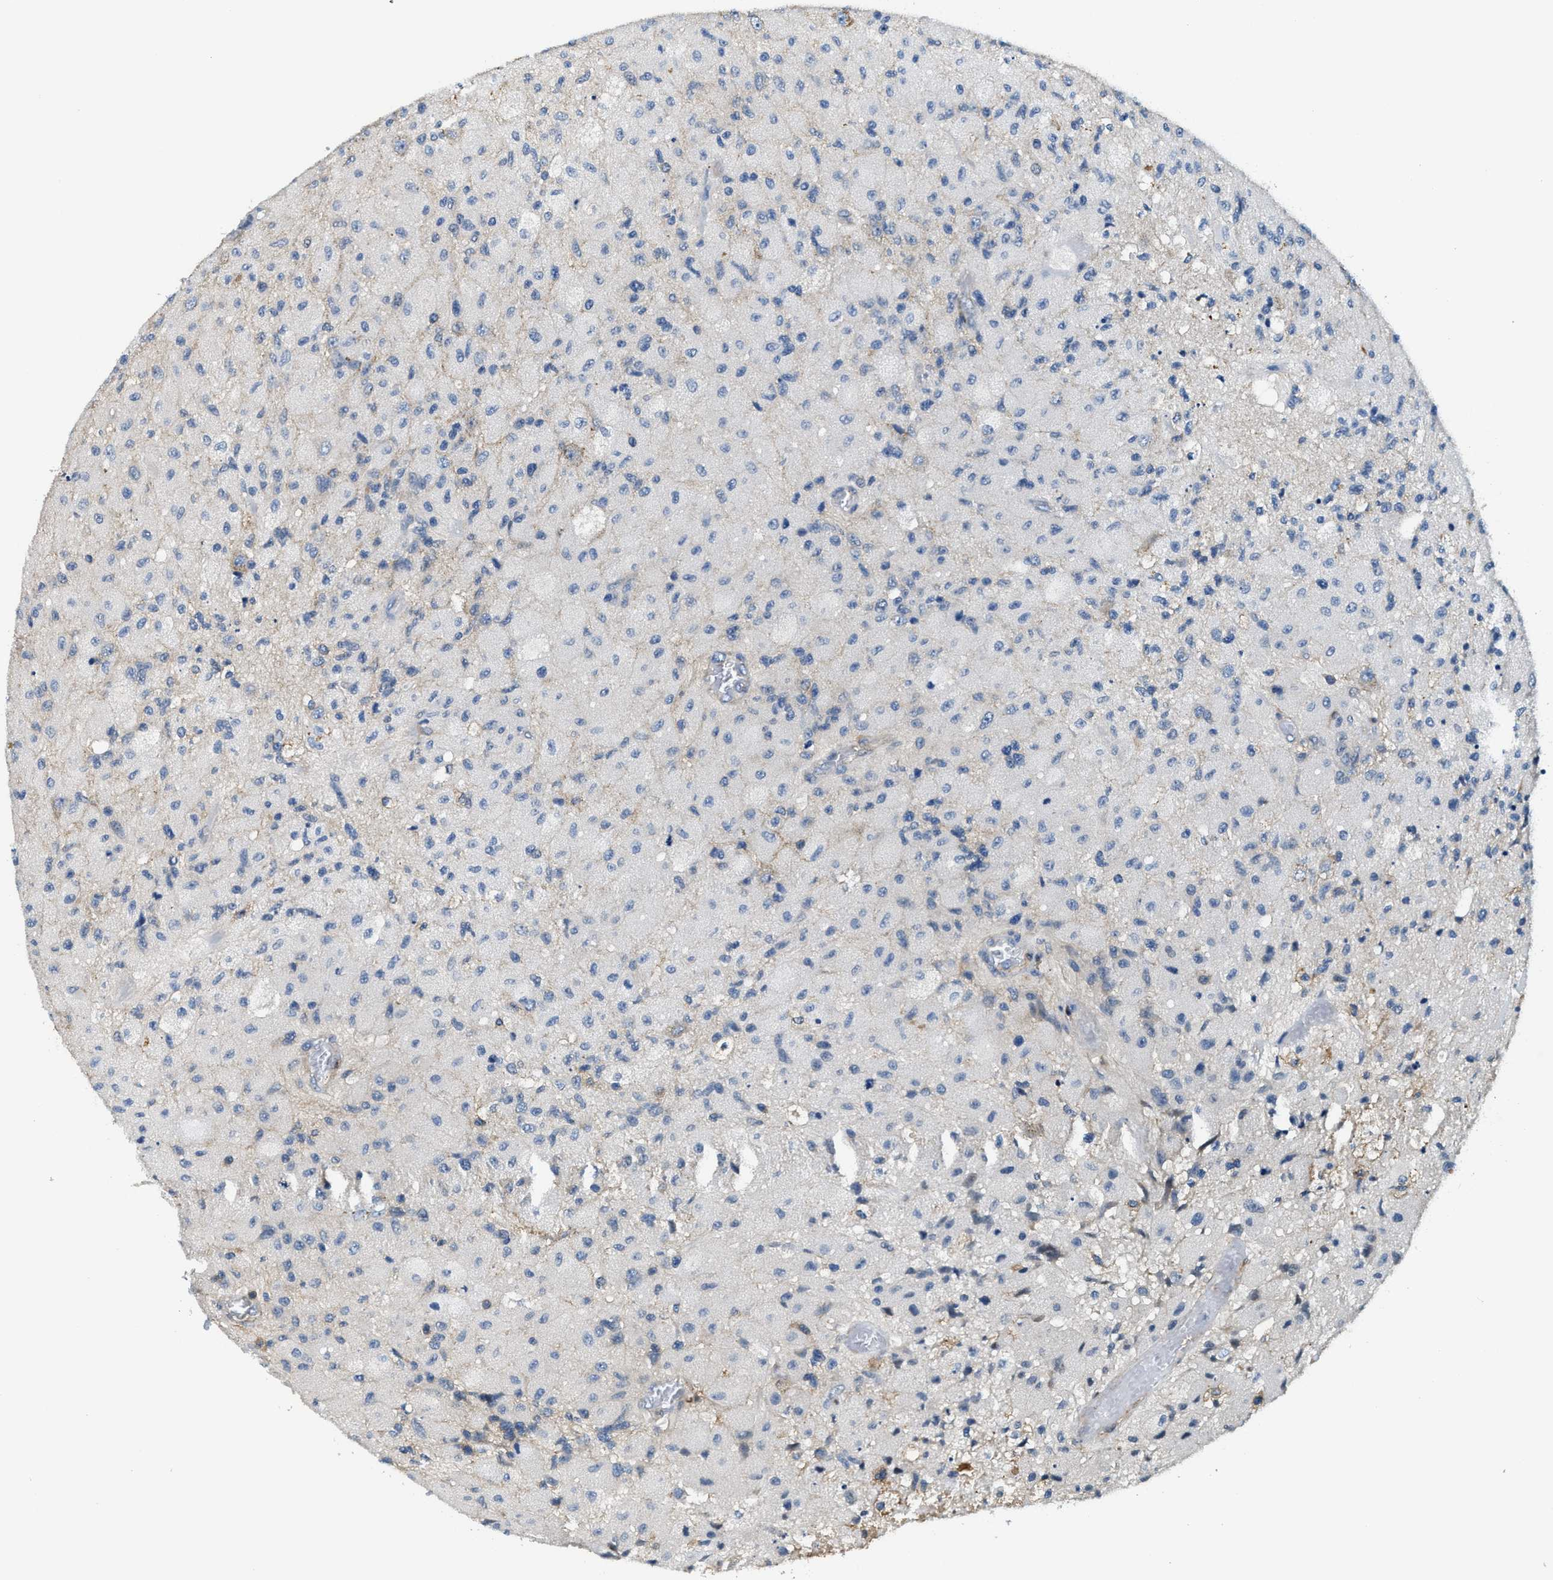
{"staining": {"intensity": "negative", "quantity": "none", "location": "none"}, "tissue": "glioma", "cell_type": "Tumor cells", "image_type": "cancer", "snomed": [{"axis": "morphology", "description": "Normal tissue, NOS"}, {"axis": "morphology", "description": "Glioma, malignant, High grade"}, {"axis": "topography", "description": "Cerebral cortex"}], "caption": "A photomicrograph of human malignant glioma (high-grade) is negative for staining in tumor cells.", "gene": "MYO1G", "patient": {"sex": "male", "age": 77}}